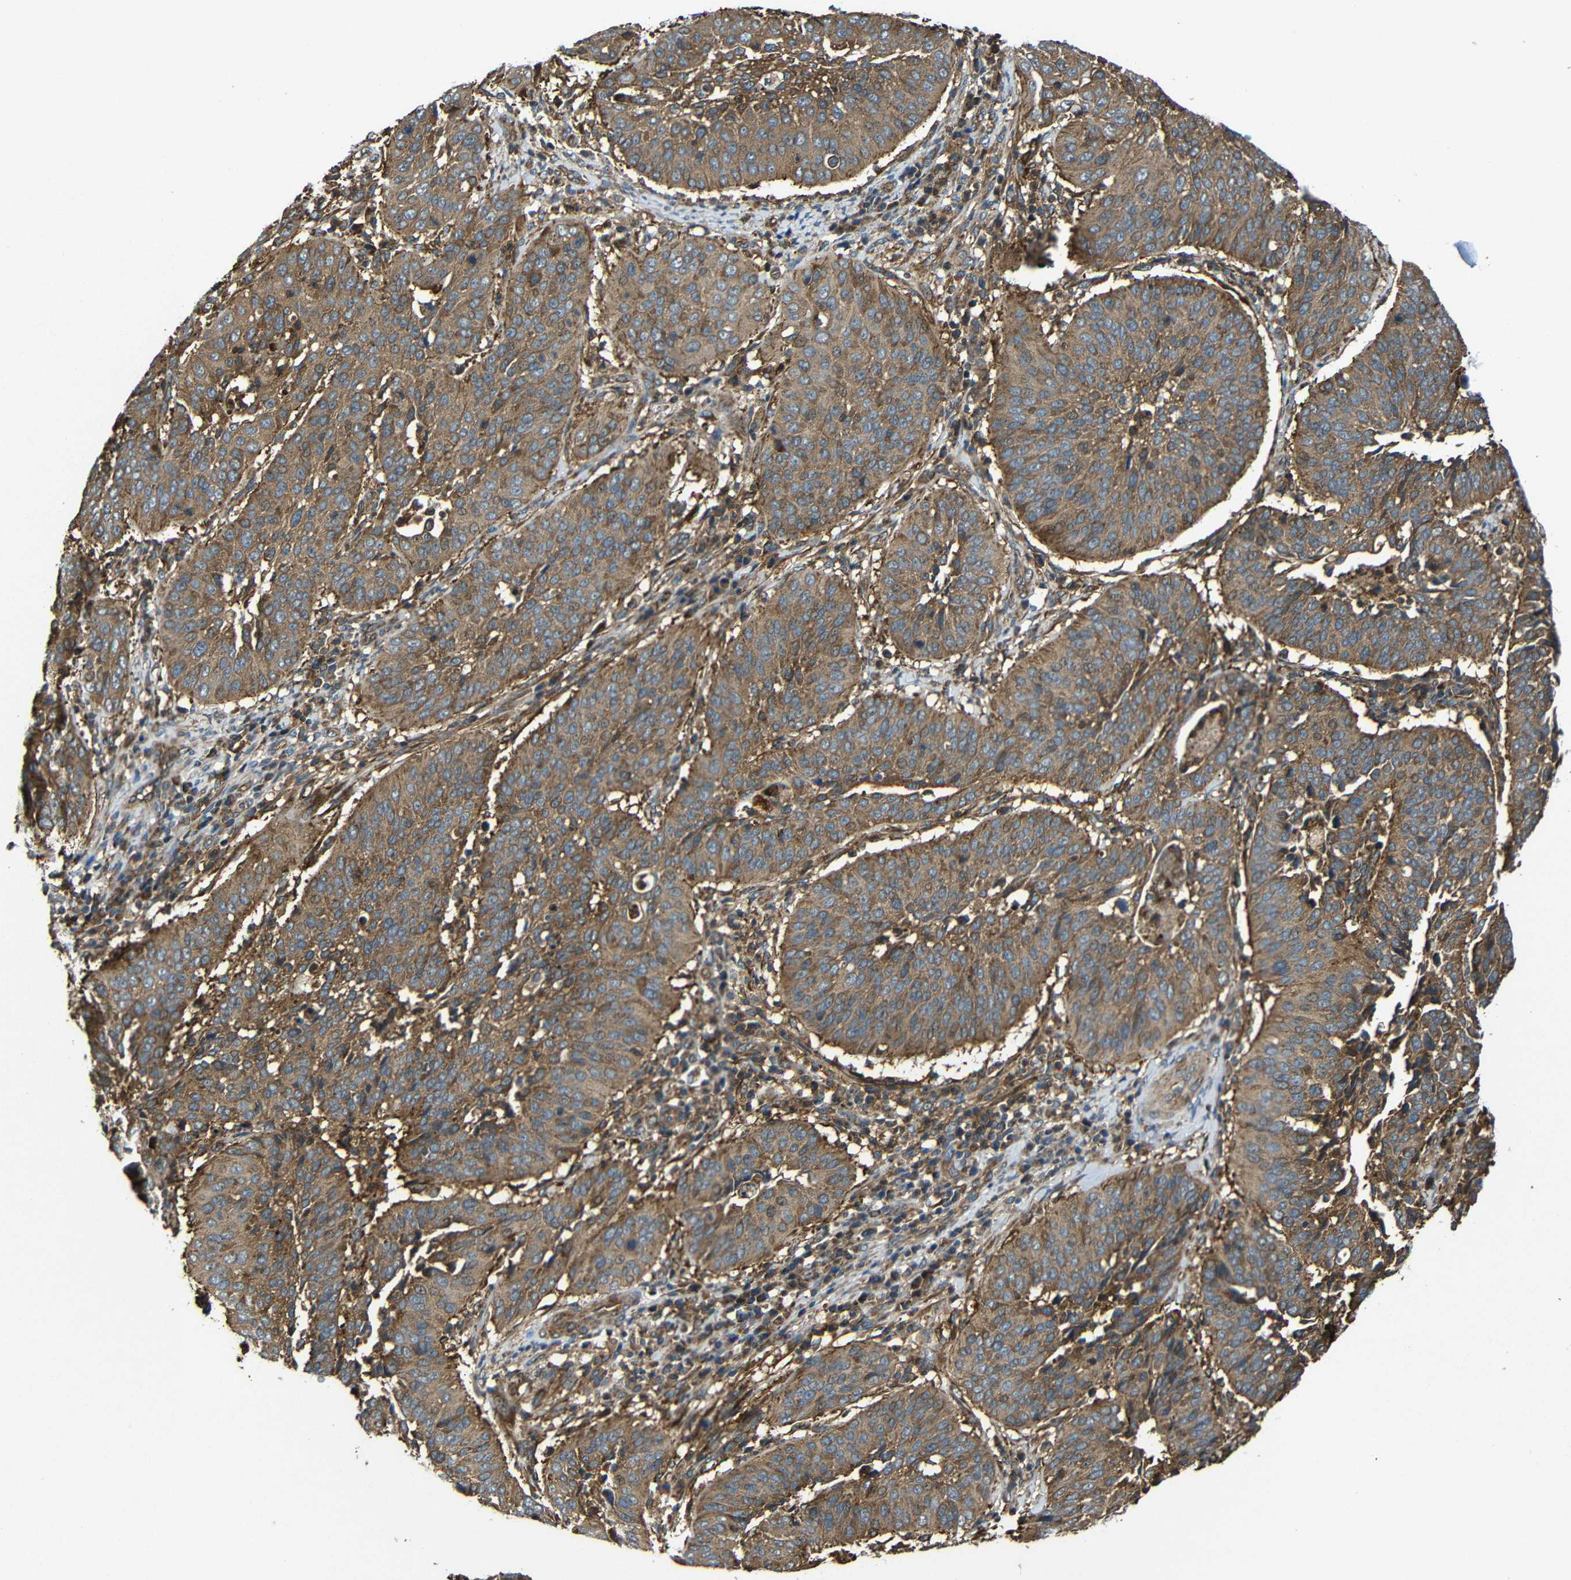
{"staining": {"intensity": "moderate", "quantity": ">75%", "location": "cytoplasmic/membranous"}, "tissue": "cervical cancer", "cell_type": "Tumor cells", "image_type": "cancer", "snomed": [{"axis": "morphology", "description": "Normal tissue, NOS"}, {"axis": "morphology", "description": "Squamous cell carcinoma, NOS"}, {"axis": "topography", "description": "Cervix"}], "caption": "Human cervical cancer stained for a protein (brown) displays moderate cytoplasmic/membranous positive expression in about >75% of tumor cells.", "gene": "PTCH1", "patient": {"sex": "female", "age": 39}}